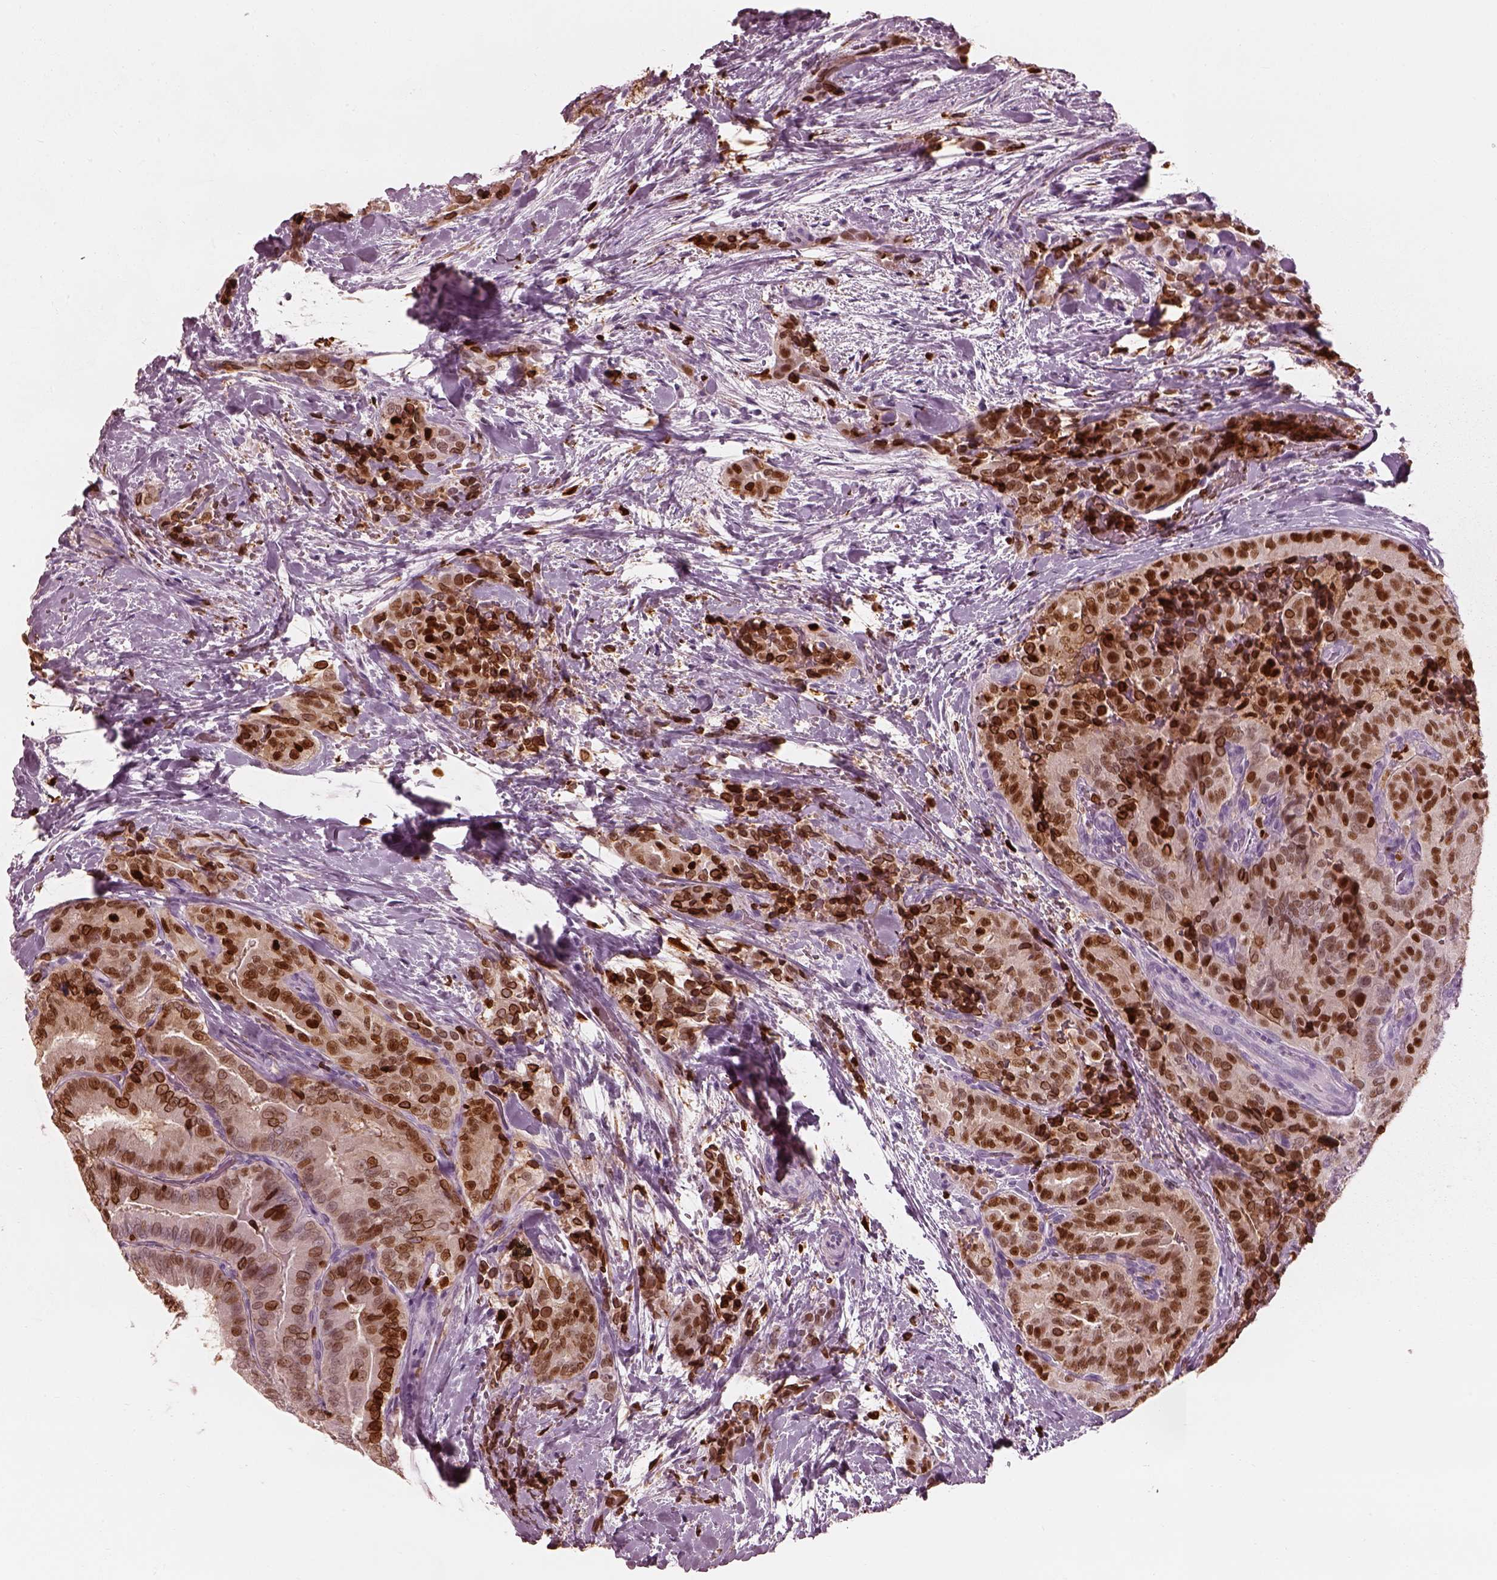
{"staining": {"intensity": "strong", "quantity": ">75%", "location": "cytoplasmic/membranous,nuclear"}, "tissue": "thyroid cancer", "cell_type": "Tumor cells", "image_type": "cancer", "snomed": [{"axis": "morphology", "description": "Papillary adenocarcinoma, NOS"}, {"axis": "topography", "description": "Thyroid gland"}], "caption": "Strong cytoplasmic/membranous and nuclear staining is identified in approximately >75% of tumor cells in papillary adenocarcinoma (thyroid).", "gene": "ALOX5", "patient": {"sex": "male", "age": 61}}